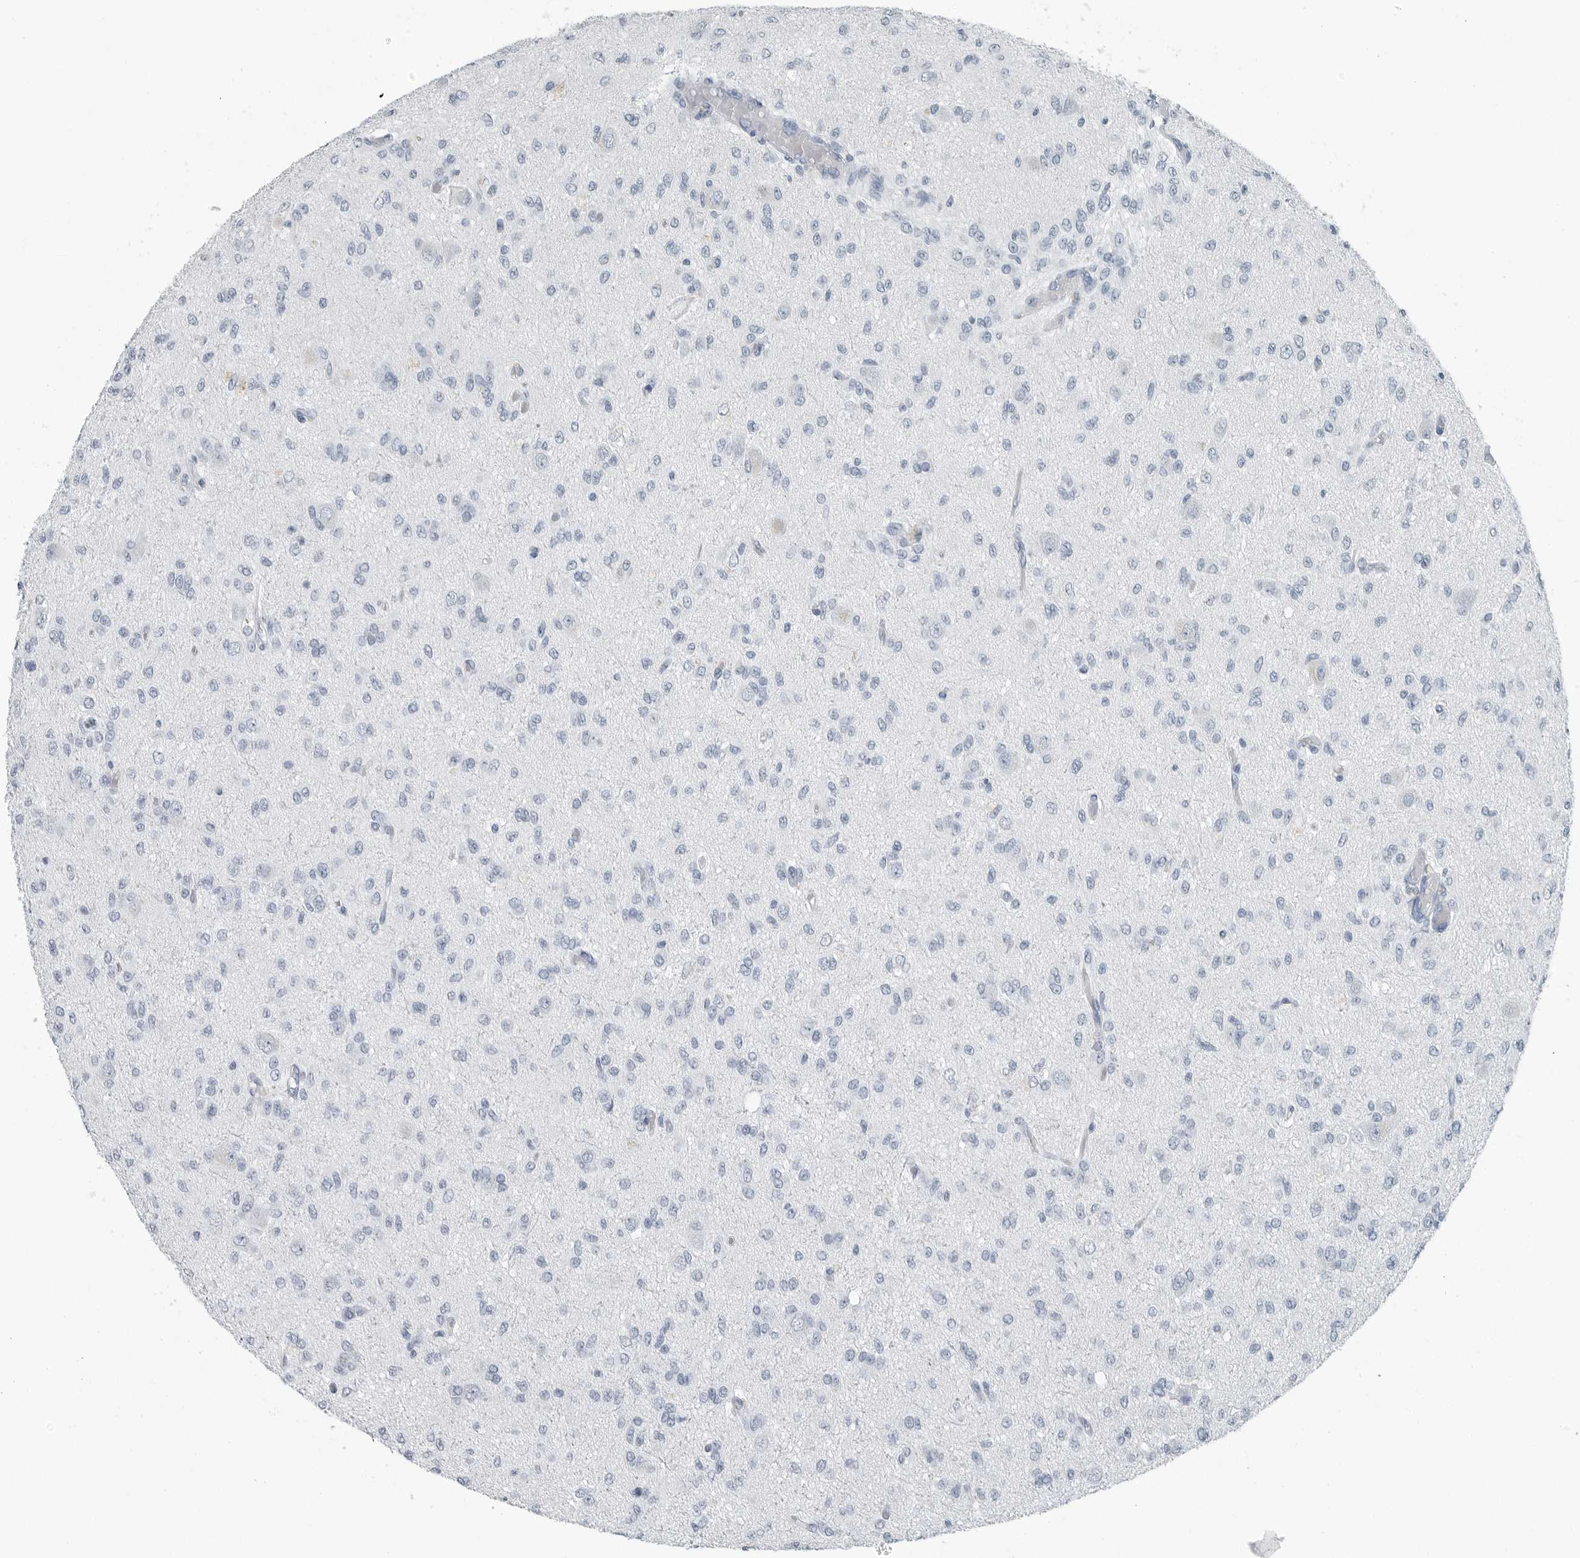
{"staining": {"intensity": "negative", "quantity": "none", "location": "none"}, "tissue": "glioma", "cell_type": "Tumor cells", "image_type": "cancer", "snomed": [{"axis": "morphology", "description": "Glioma, malignant, High grade"}, {"axis": "topography", "description": "Brain"}], "caption": "Tumor cells are negative for brown protein staining in high-grade glioma (malignant).", "gene": "FABP6", "patient": {"sex": "female", "age": 59}}